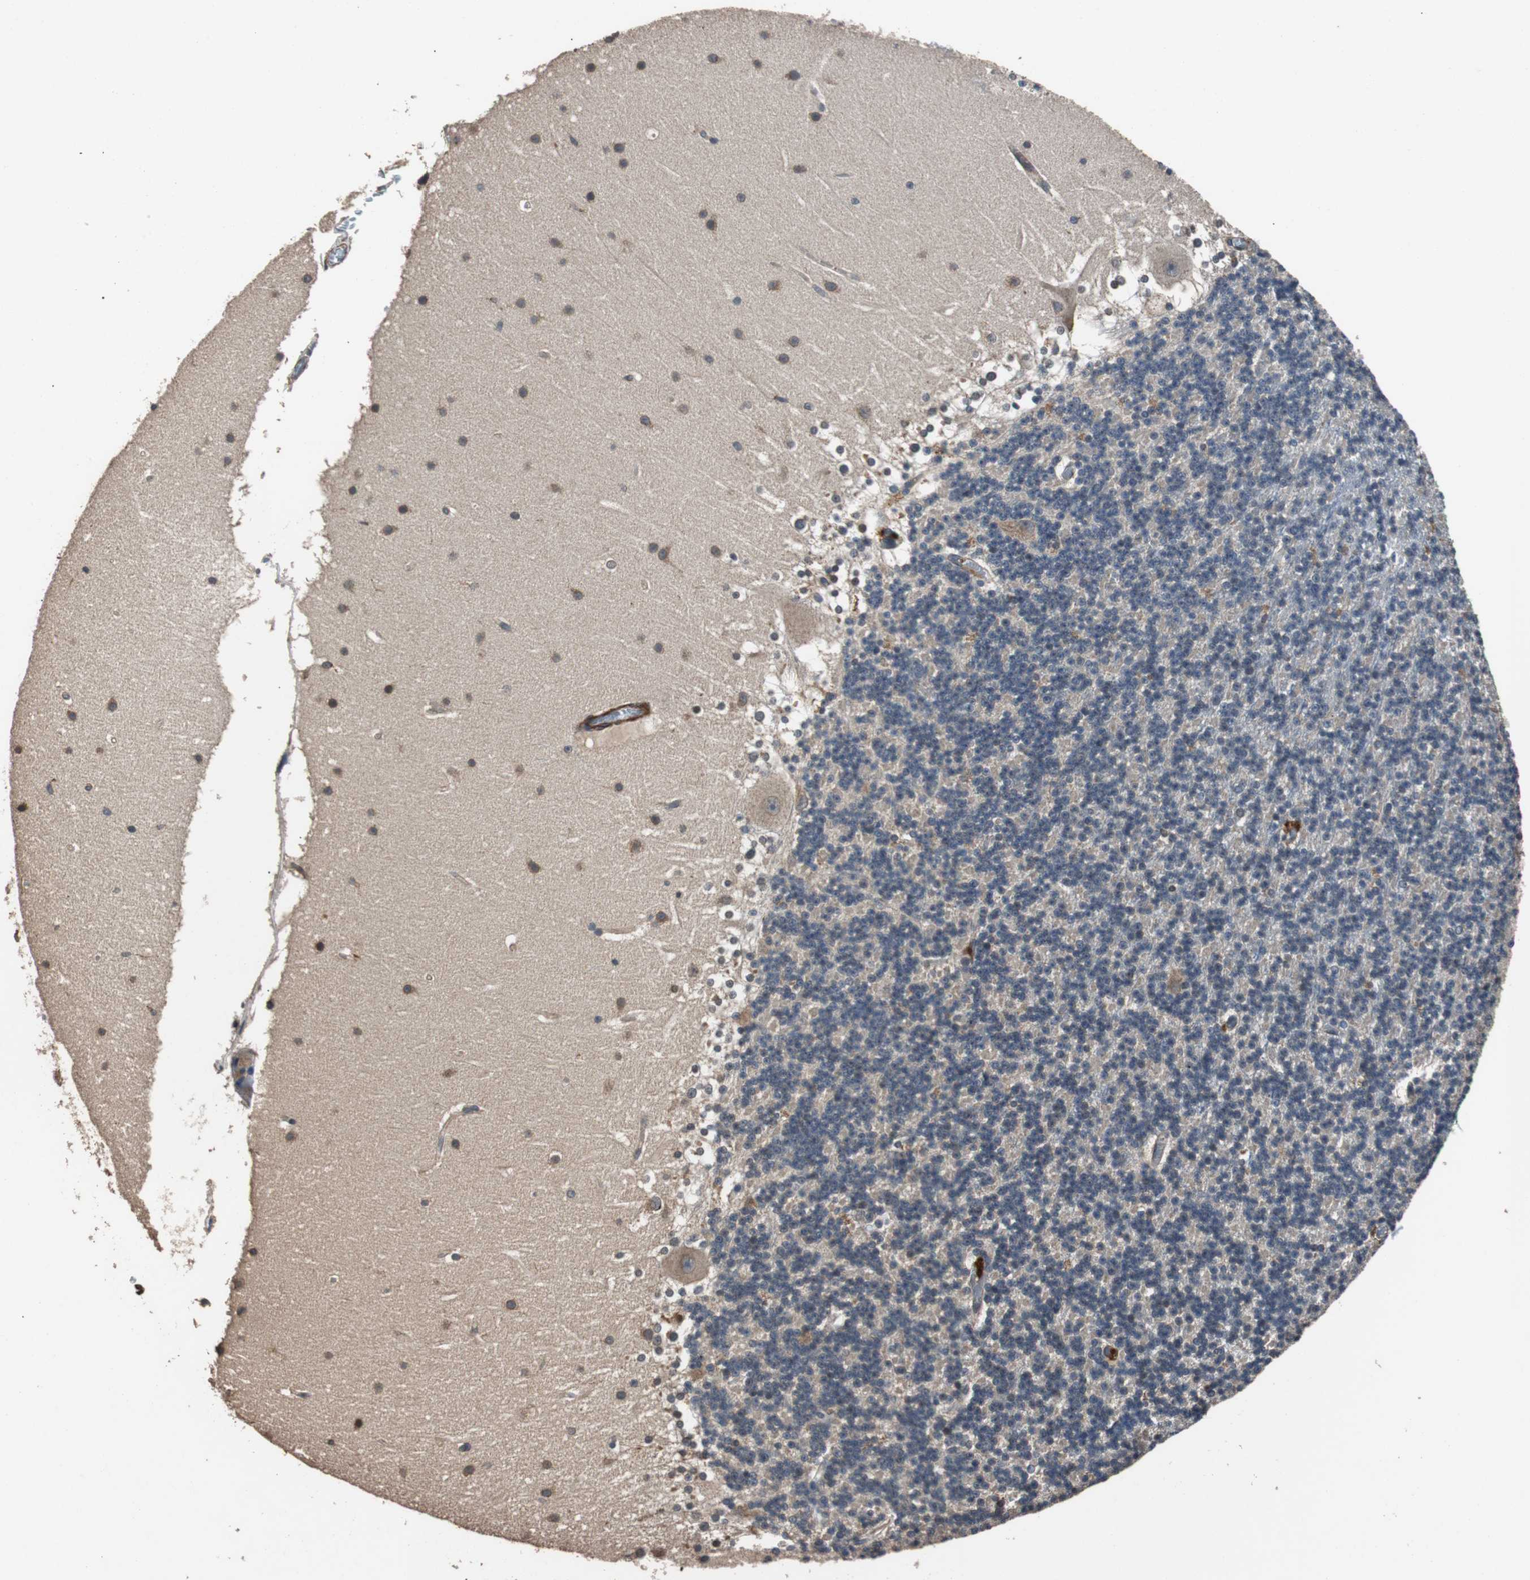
{"staining": {"intensity": "weak", "quantity": ">75%", "location": "cytoplasmic/membranous"}, "tissue": "cerebellum", "cell_type": "Cells in granular layer", "image_type": "normal", "snomed": [{"axis": "morphology", "description": "Normal tissue, NOS"}, {"axis": "topography", "description": "Cerebellum"}], "caption": "An immunohistochemistry histopathology image of unremarkable tissue is shown. Protein staining in brown shows weak cytoplasmic/membranous positivity in cerebellum within cells in granular layer. The staining was performed using DAB (3,3'-diaminobenzidine), with brown indicating positive protein expression. Nuclei are stained blue with hematoxylin.", "gene": "PITRM1", "patient": {"sex": "female", "age": 19}}